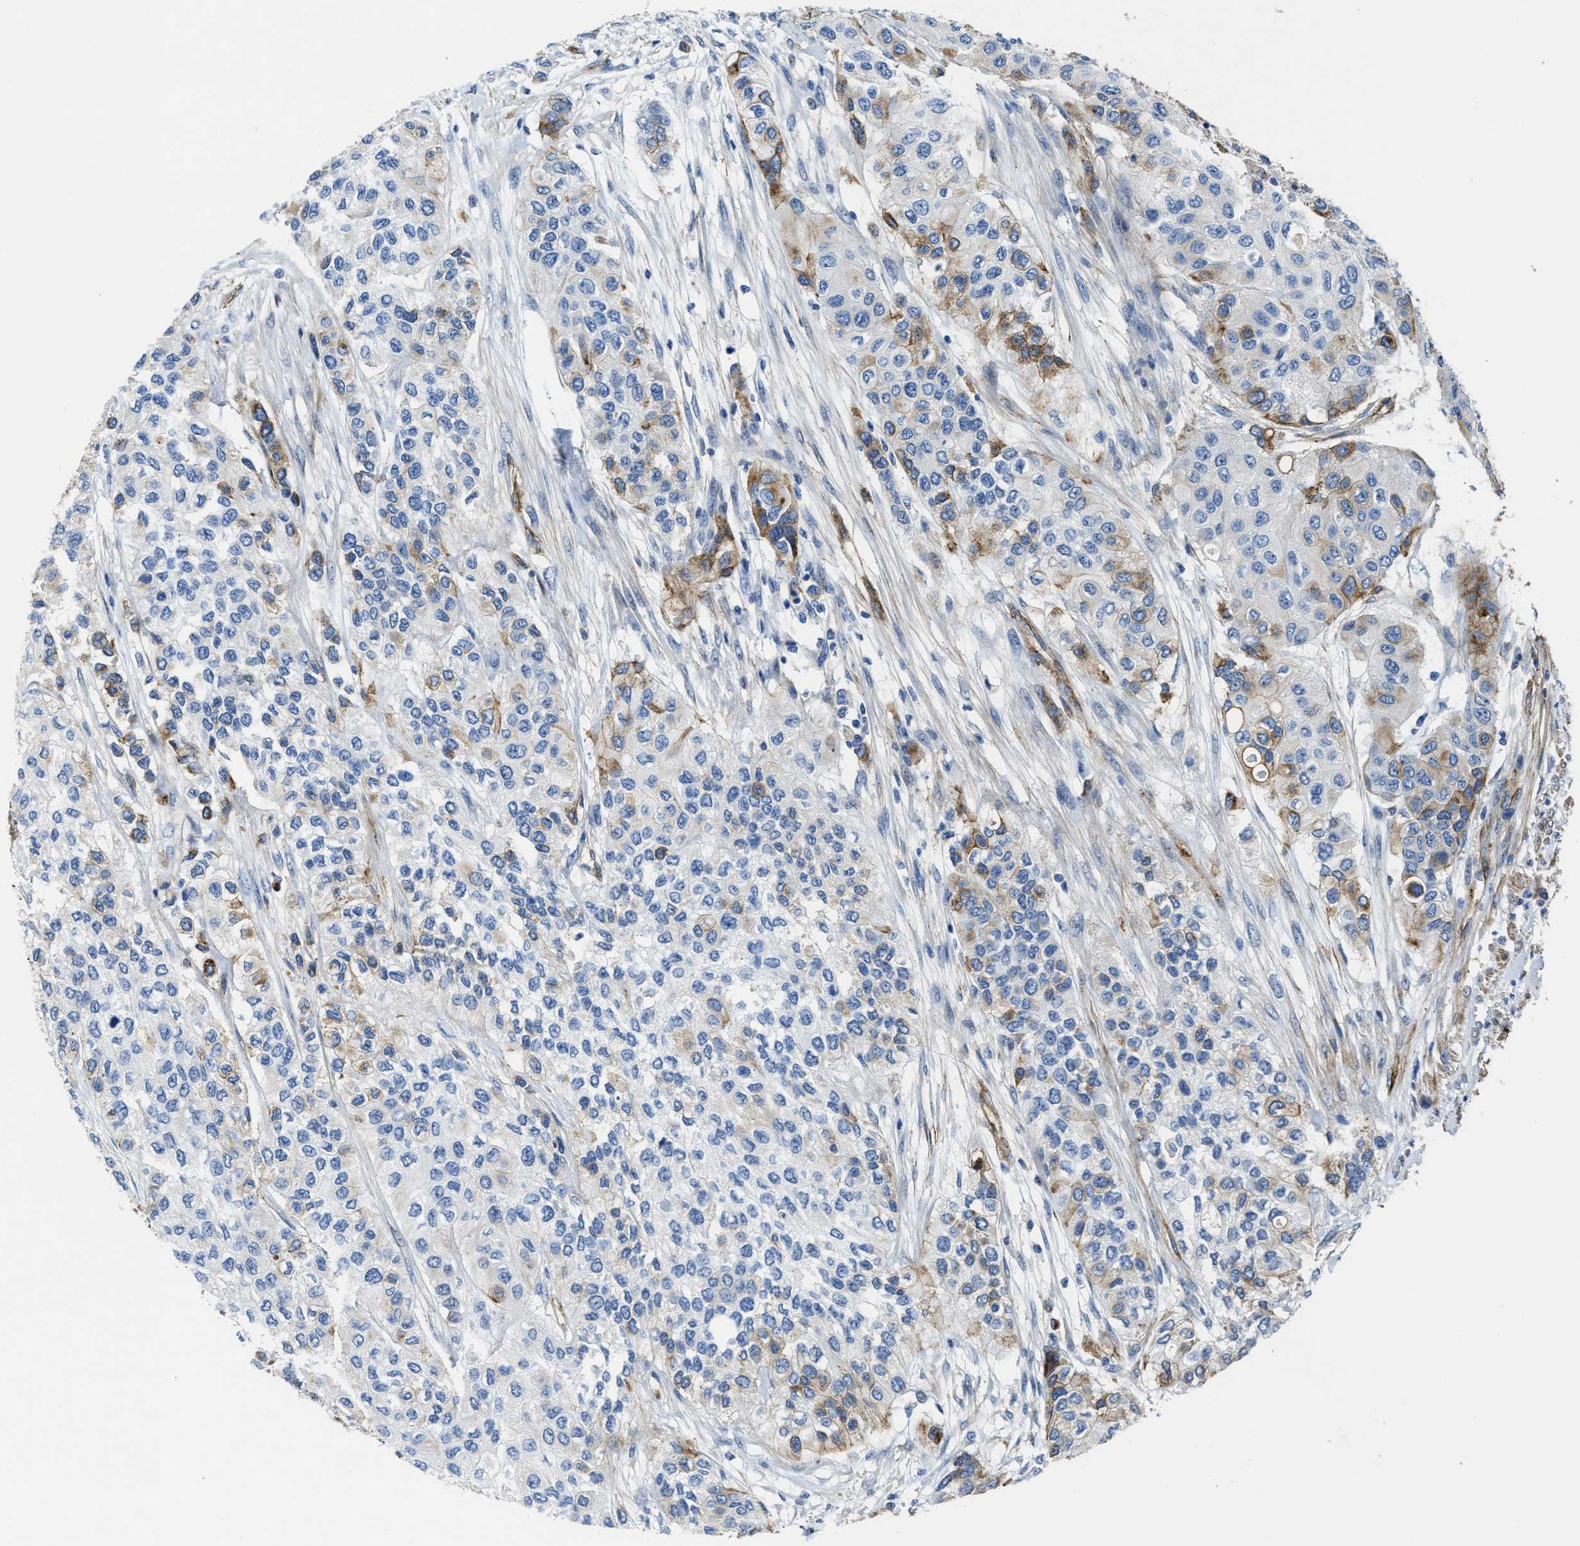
{"staining": {"intensity": "moderate", "quantity": "<25%", "location": "cytoplasmic/membranous"}, "tissue": "urothelial cancer", "cell_type": "Tumor cells", "image_type": "cancer", "snomed": [{"axis": "morphology", "description": "Urothelial carcinoma, High grade"}, {"axis": "topography", "description": "Urinary bladder"}], "caption": "Immunohistochemistry (DAB (3,3'-diaminobenzidine)) staining of human high-grade urothelial carcinoma reveals moderate cytoplasmic/membranous protein expression in about <25% of tumor cells. (DAB (3,3'-diaminobenzidine) = brown stain, brightfield microscopy at high magnification).", "gene": "NAB1", "patient": {"sex": "female", "age": 56}}